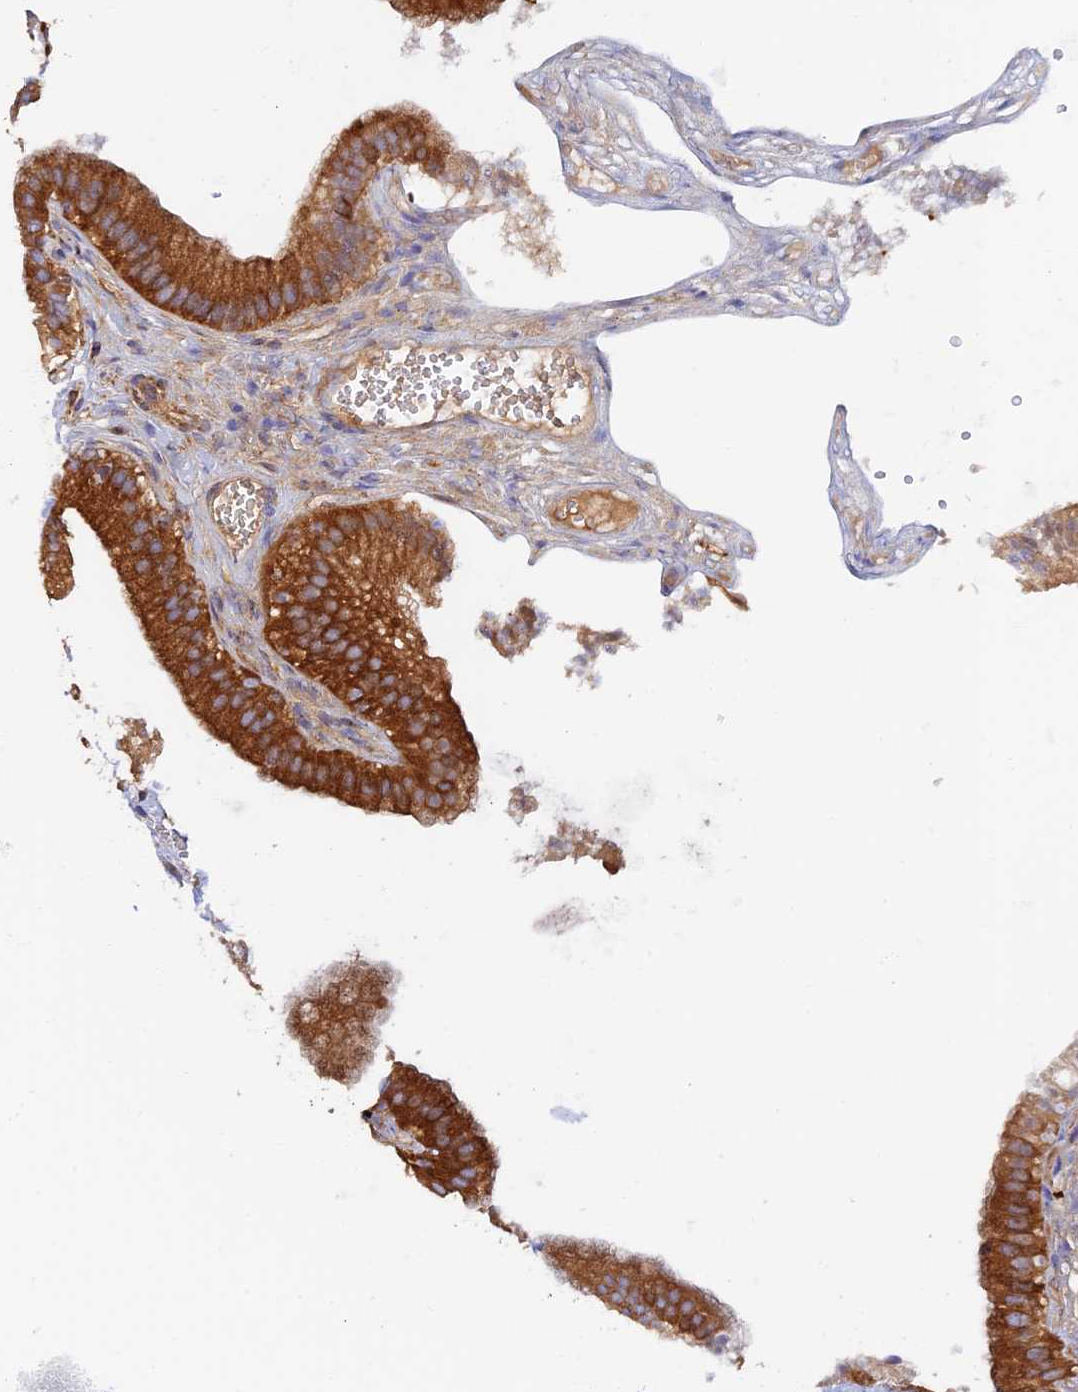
{"staining": {"intensity": "strong", "quantity": ">75%", "location": "cytoplasmic/membranous"}, "tissue": "gallbladder", "cell_type": "Glandular cells", "image_type": "normal", "snomed": [{"axis": "morphology", "description": "Normal tissue, NOS"}, {"axis": "topography", "description": "Gallbladder"}], "caption": "This image reveals immunohistochemistry staining of normal human gallbladder, with high strong cytoplasmic/membranous staining in approximately >75% of glandular cells.", "gene": "DCTN2", "patient": {"sex": "female", "age": 54}}